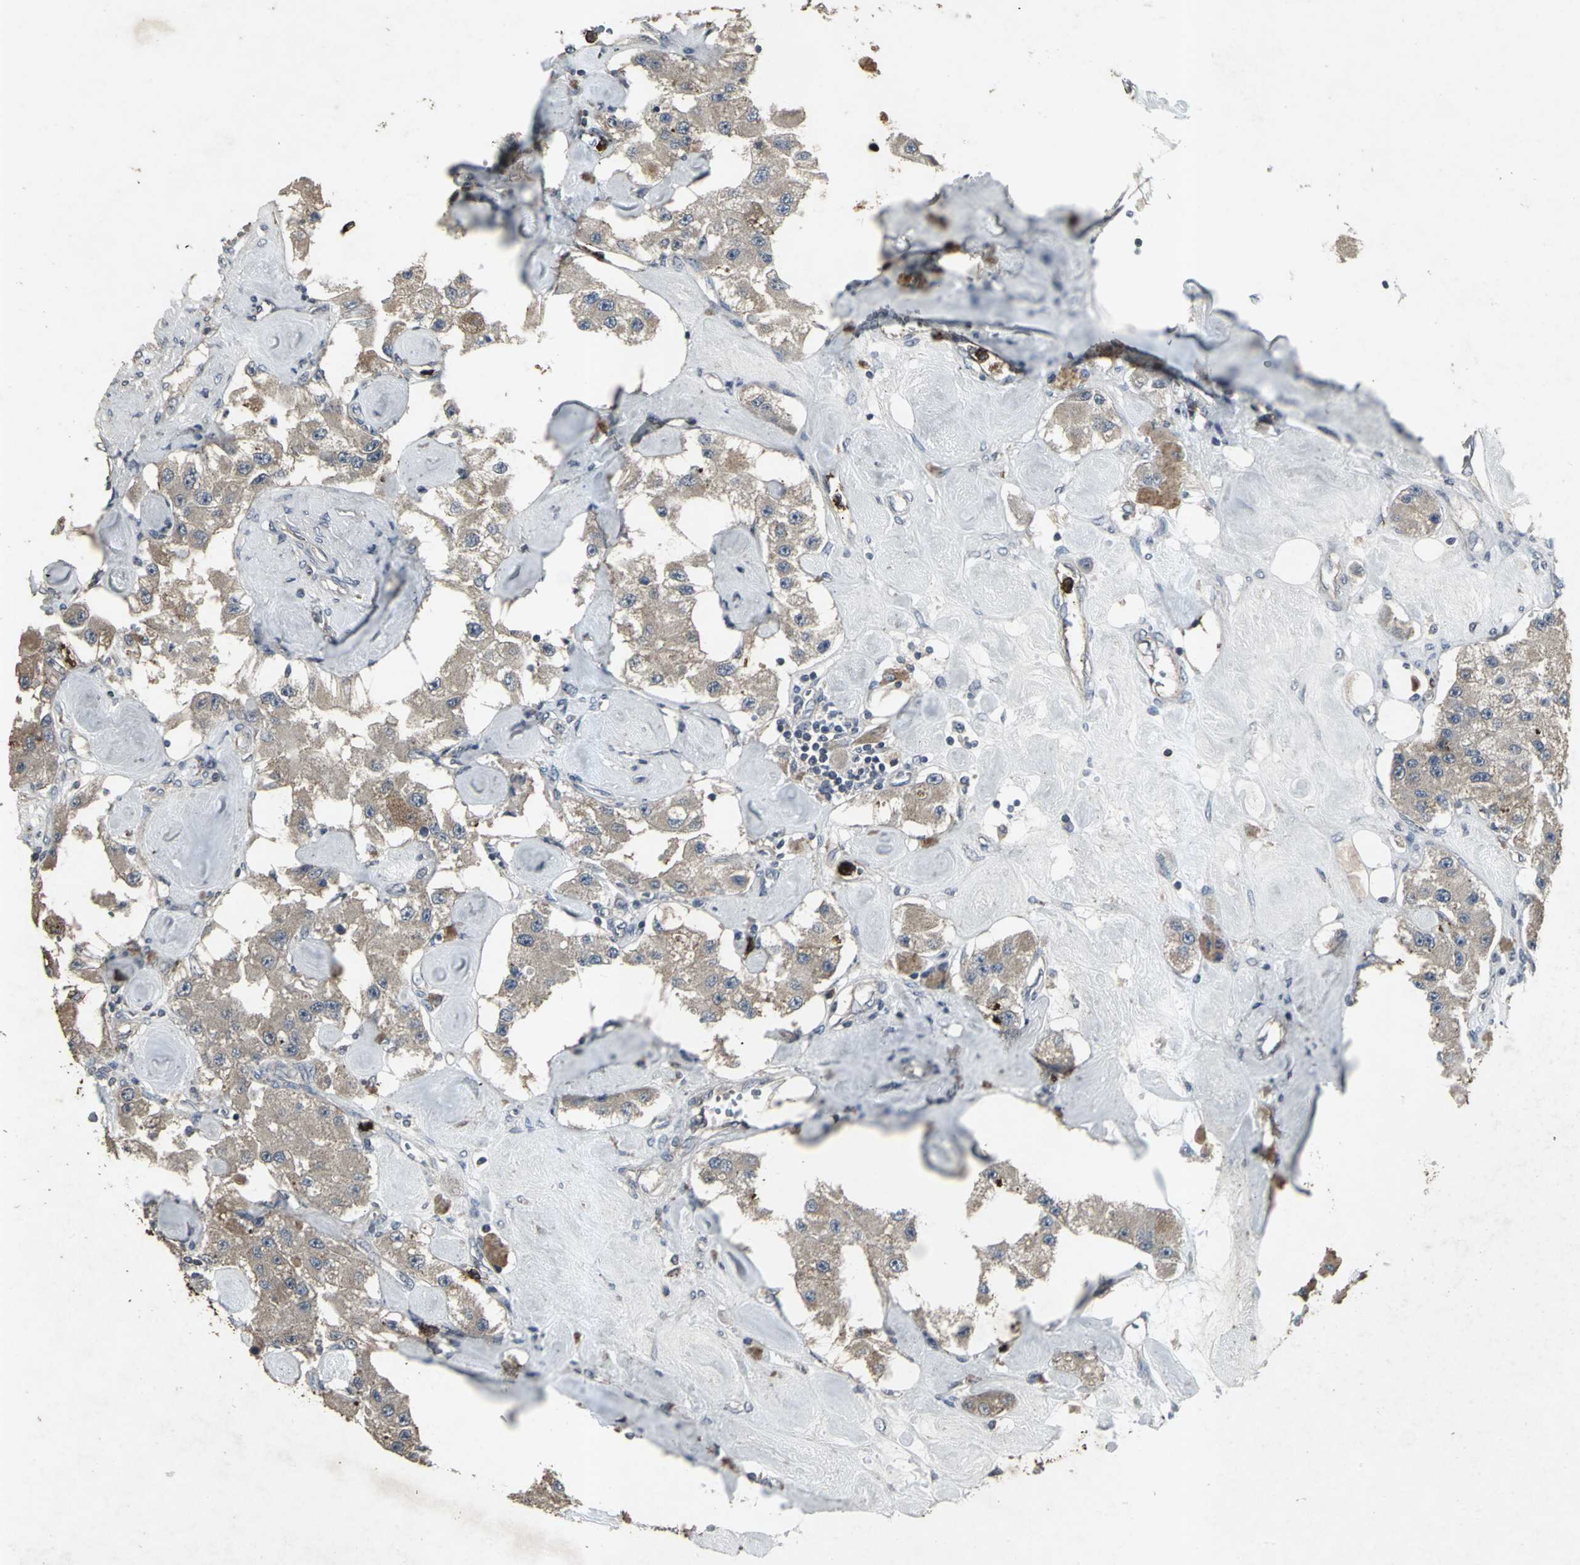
{"staining": {"intensity": "weak", "quantity": ">75%", "location": "cytoplasmic/membranous"}, "tissue": "carcinoid", "cell_type": "Tumor cells", "image_type": "cancer", "snomed": [{"axis": "morphology", "description": "Carcinoid, malignant, NOS"}, {"axis": "topography", "description": "Pancreas"}], "caption": "Immunohistochemical staining of malignant carcinoid displays low levels of weak cytoplasmic/membranous protein staining in approximately >75% of tumor cells.", "gene": "CCR9", "patient": {"sex": "male", "age": 41}}